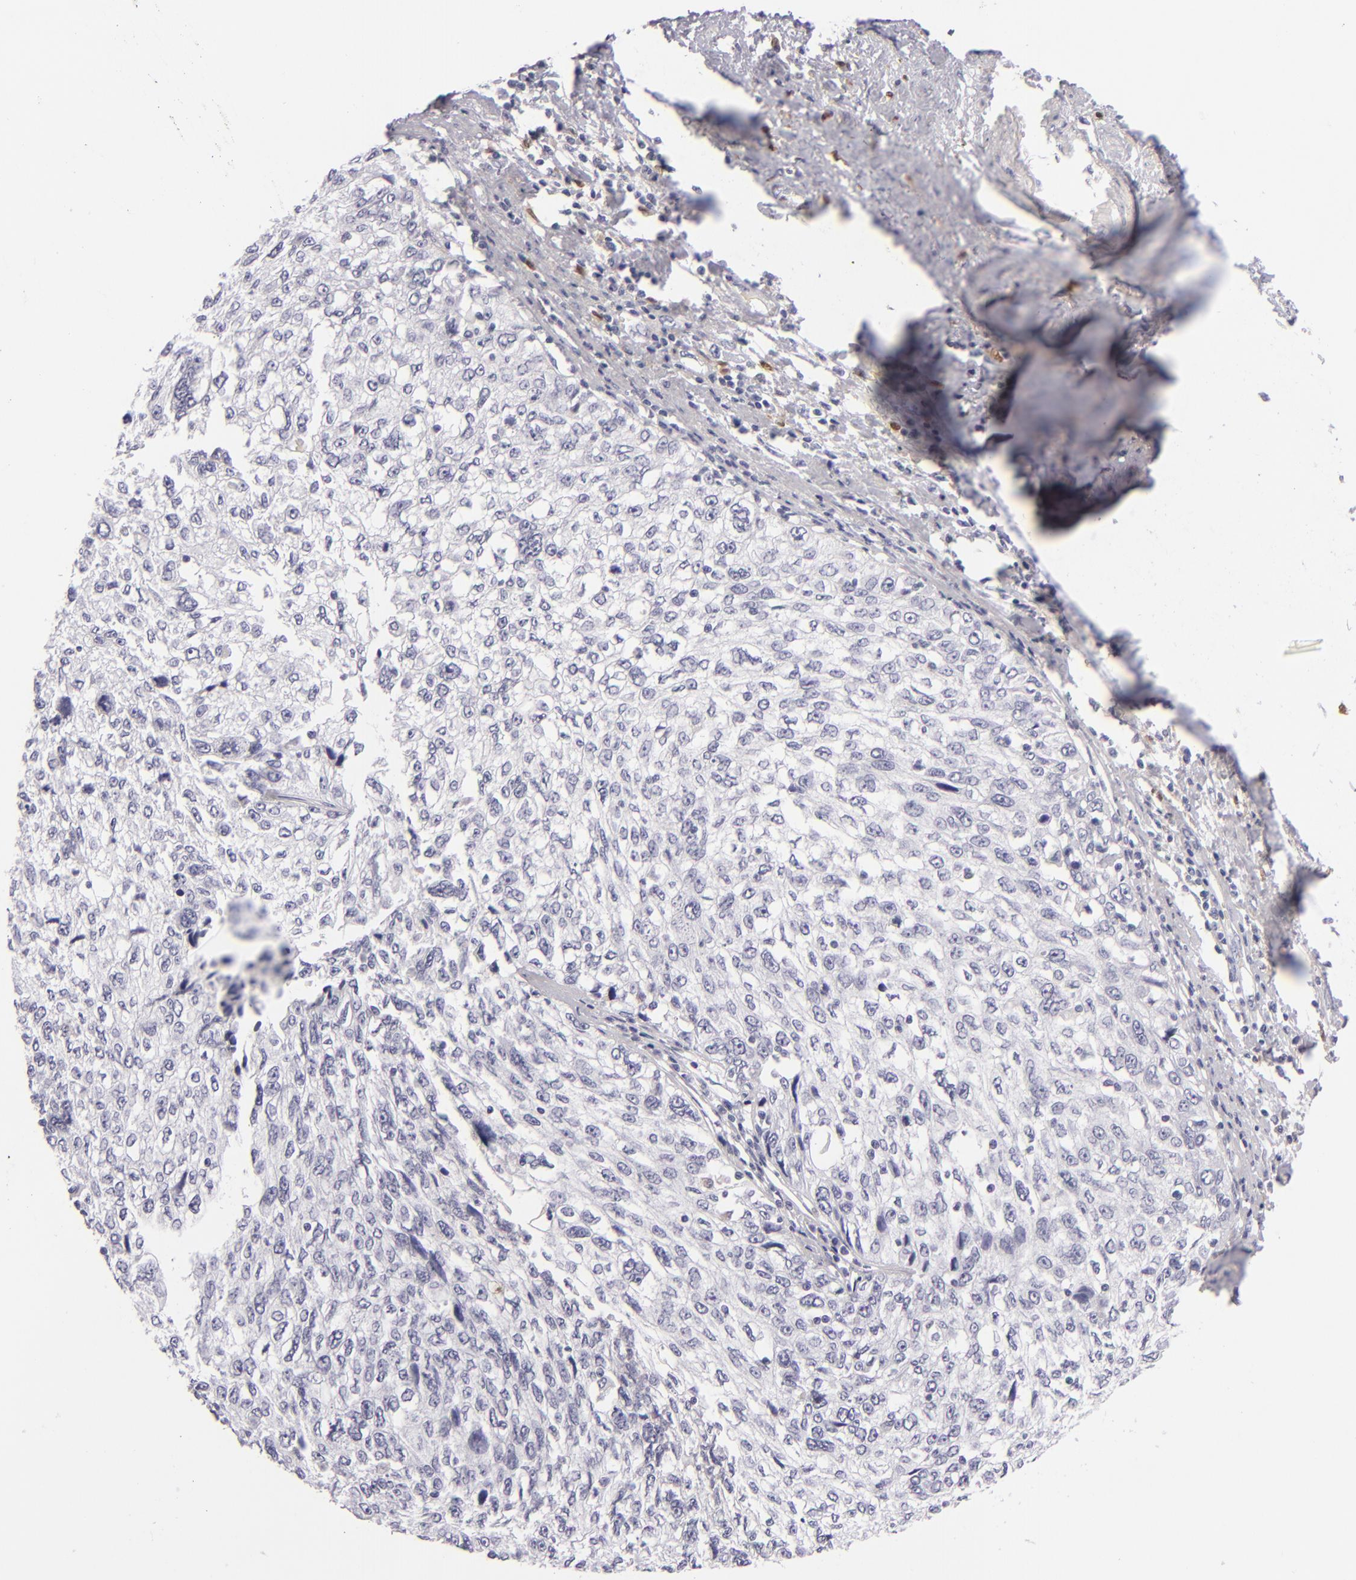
{"staining": {"intensity": "negative", "quantity": "none", "location": "none"}, "tissue": "cervical cancer", "cell_type": "Tumor cells", "image_type": "cancer", "snomed": [{"axis": "morphology", "description": "Squamous cell carcinoma, NOS"}, {"axis": "topography", "description": "Cervix"}], "caption": "Cervical cancer (squamous cell carcinoma) stained for a protein using immunohistochemistry demonstrates no expression tumor cells.", "gene": "F13A1", "patient": {"sex": "female", "age": 57}}